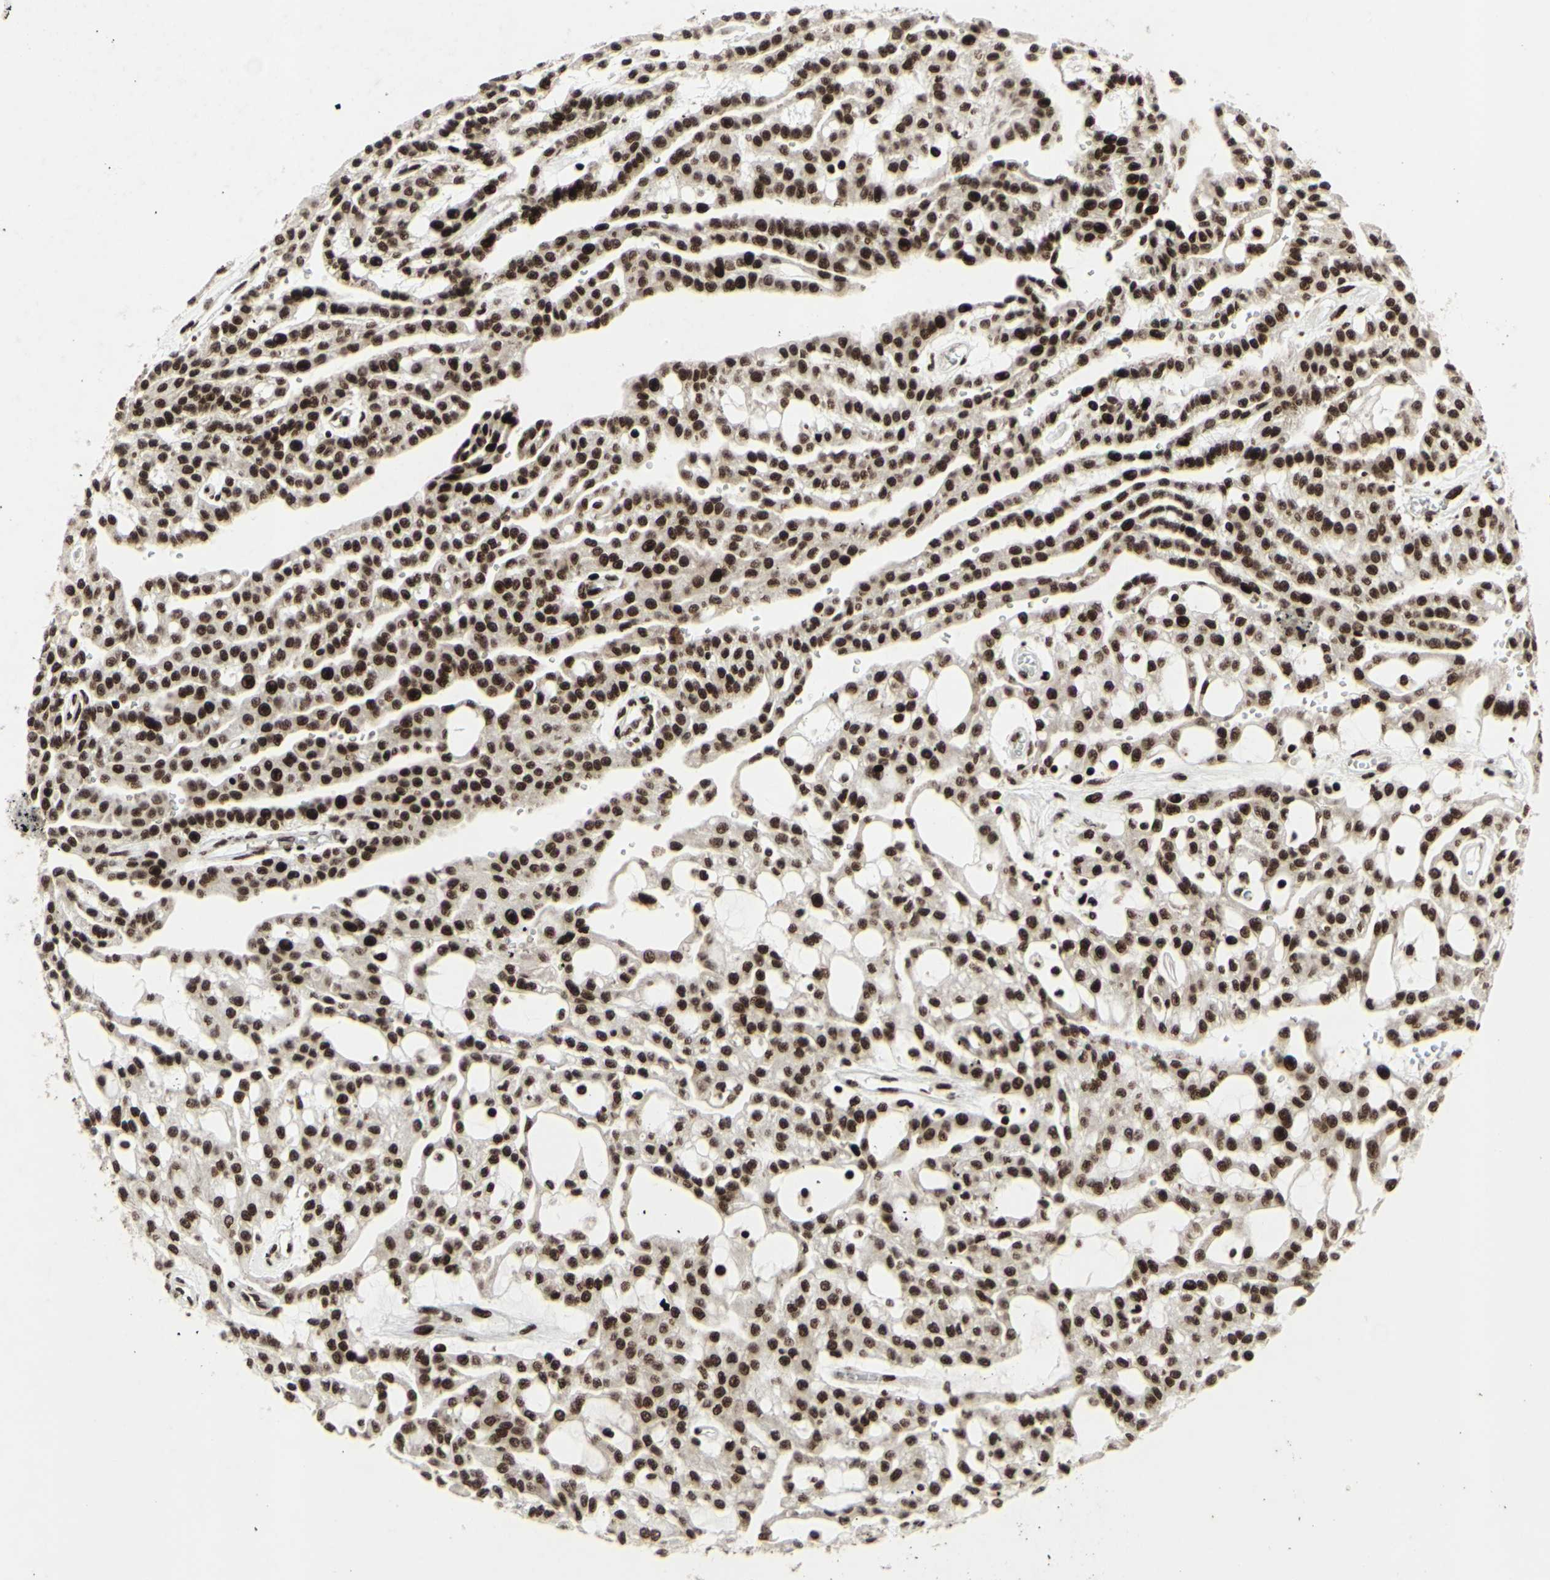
{"staining": {"intensity": "strong", "quantity": ">75%", "location": "nuclear"}, "tissue": "renal cancer", "cell_type": "Tumor cells", "image_type": "cancer", "snomed": [{"axis": "morphology", "description": "Adenocarcinoma, NOS"}, {"axis": "topography", "description": "Kidney"}], "caption": "Immunohistochemistry staining of renal cancer (adenocarcinoma), which demonstrates high levels of strong nuclear positivity in about >75% of tumor cells indicating strong nuclear protein positivity. The staining was performed using DAB (brown) for protein detection and nuclei were counterstained in hematoxylin (blue).", "gene": "U2AF2", "patient": {"sex": "male", "age": 63}}